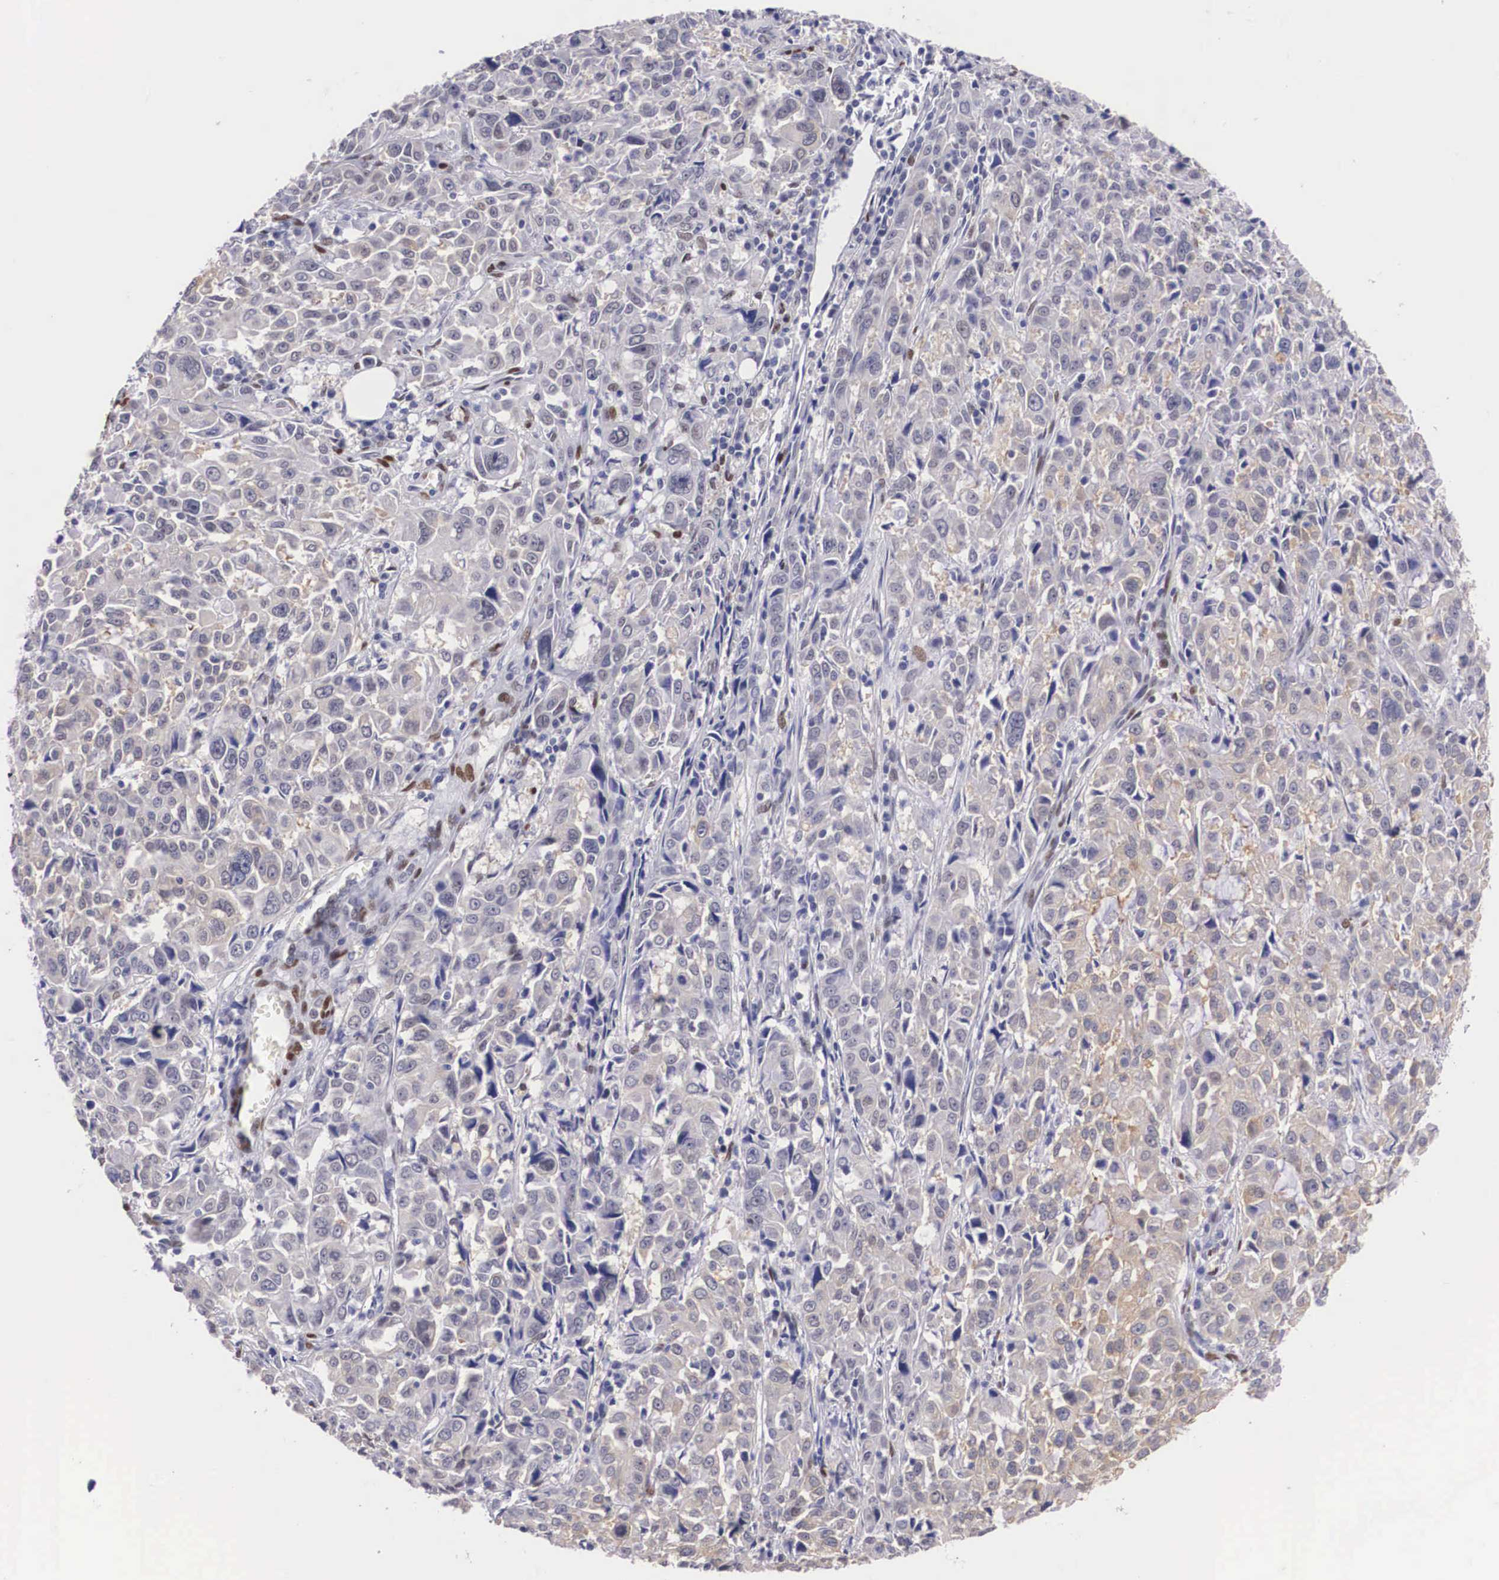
{"staining": {"intensity": "weak", "quantity": "<25%", "location": "nuclear"}, "tissue": "pancreatic cancer", "cell_type": "Tumor cells", "image_type": "cancer", "snomed": [{"axis": "morphology", "description": "Adenocarcinoma, NOS"}, {"axis": "topography", "description": "Pancreas"}], "caption": "A high-resolution image shows immunohistochemistry (IHC) staining of adenocarcinoma (pancreatic), which demonstrates no significant positivity in tumor cells. (DAB (3,3'-diaminobenzidine) IHC visualized using brightfield microscopy, high magnification).", "gene": "KHDRBS3", "patient": {"sex": "female", "age": 52}}